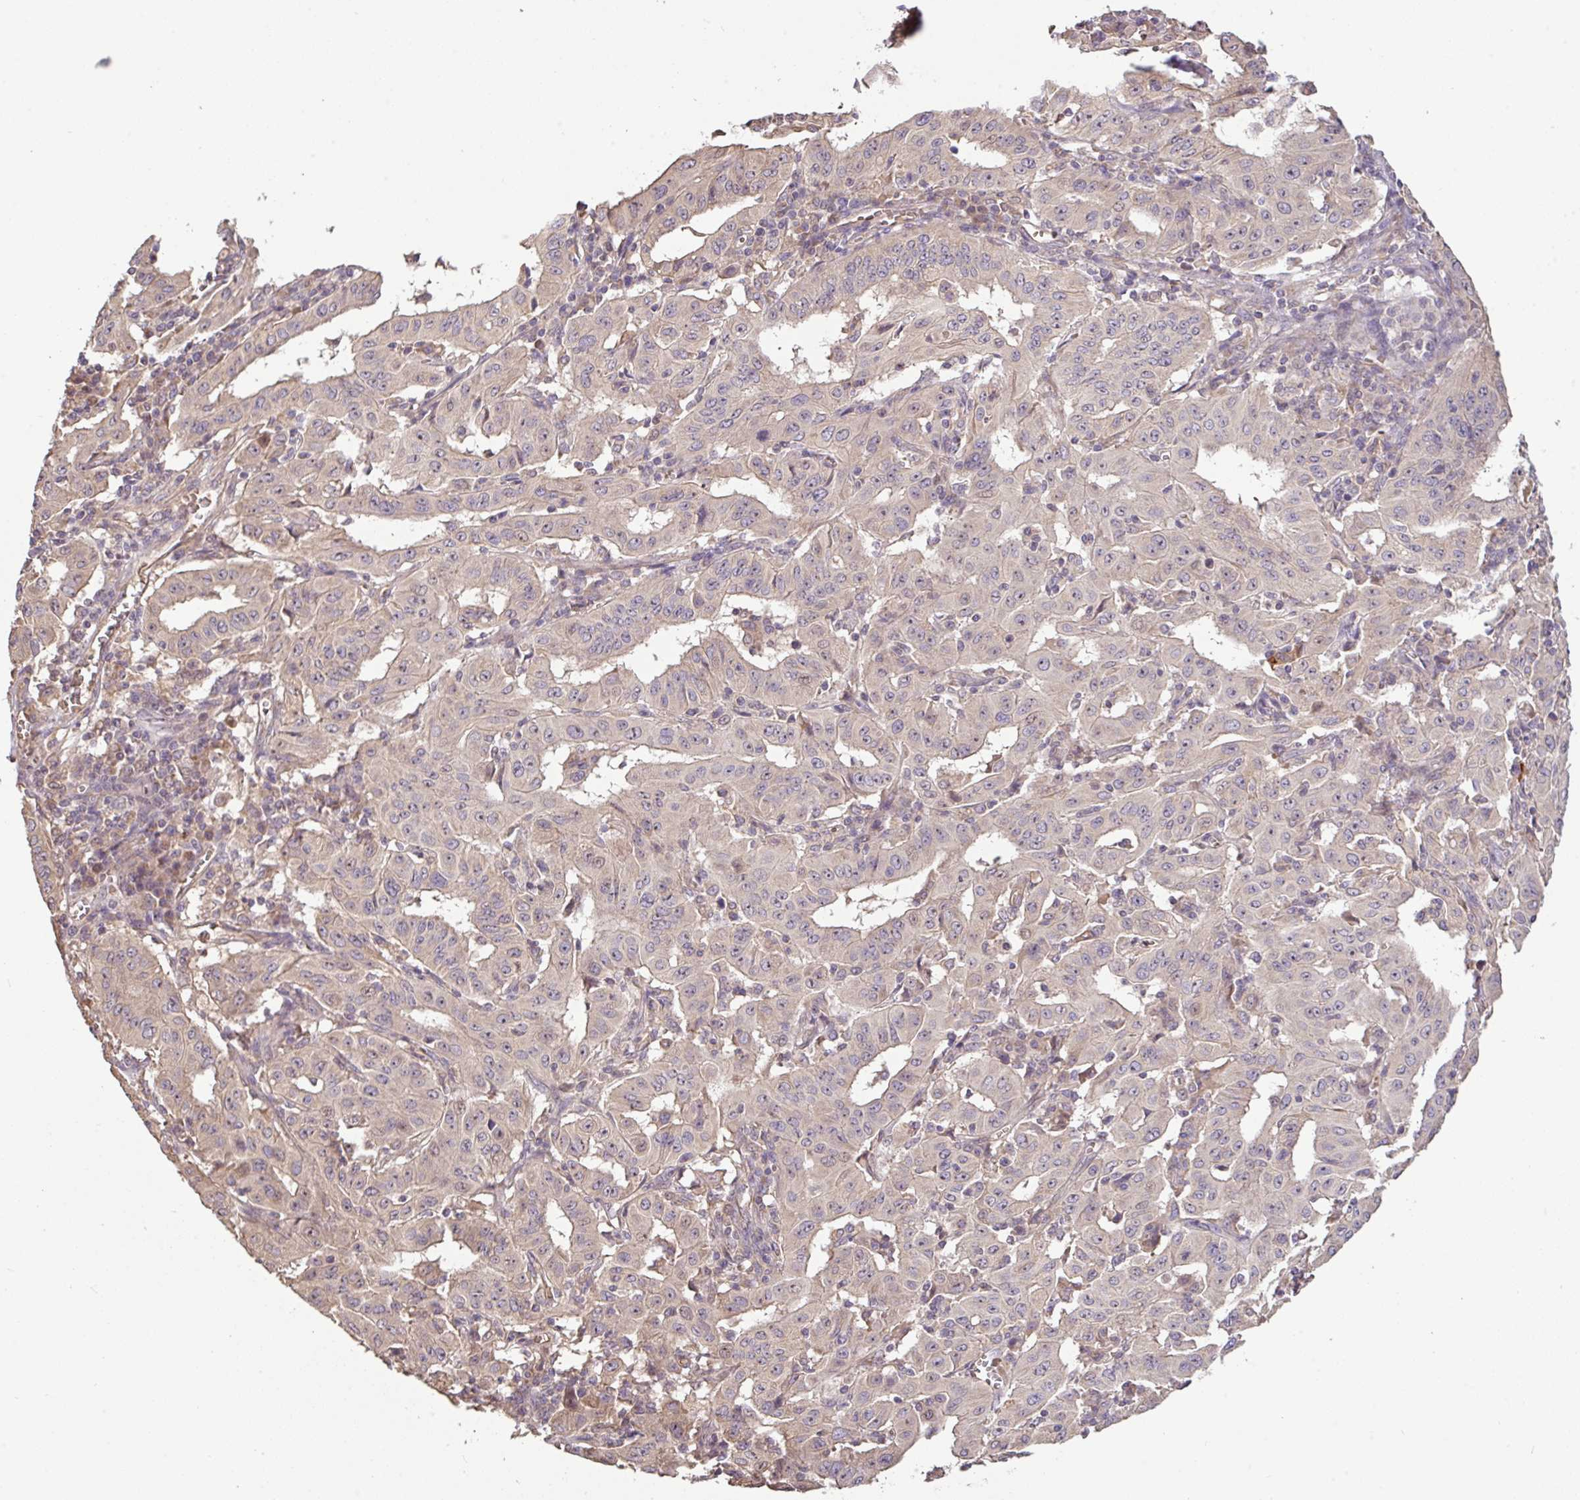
{"staining": {"intensity": "negative", "quantity": "none", "location": "none"}, "tissue": "pancreatic cancer", "cell_type": "Tumor cells", "image_type": "cancer", "snomed": [{"axis": "morphology", "description": "Adenocarcinoma, NOS"}, {"axis": "topography", "description": "Pancreas"}], "caption": "The micrograph exhibits no significant positivity in tumor cells of pancreatic adenocarcinoma.", "gene": "C1QTNF9B", "patient": {"sex": "male", "age": 63}}